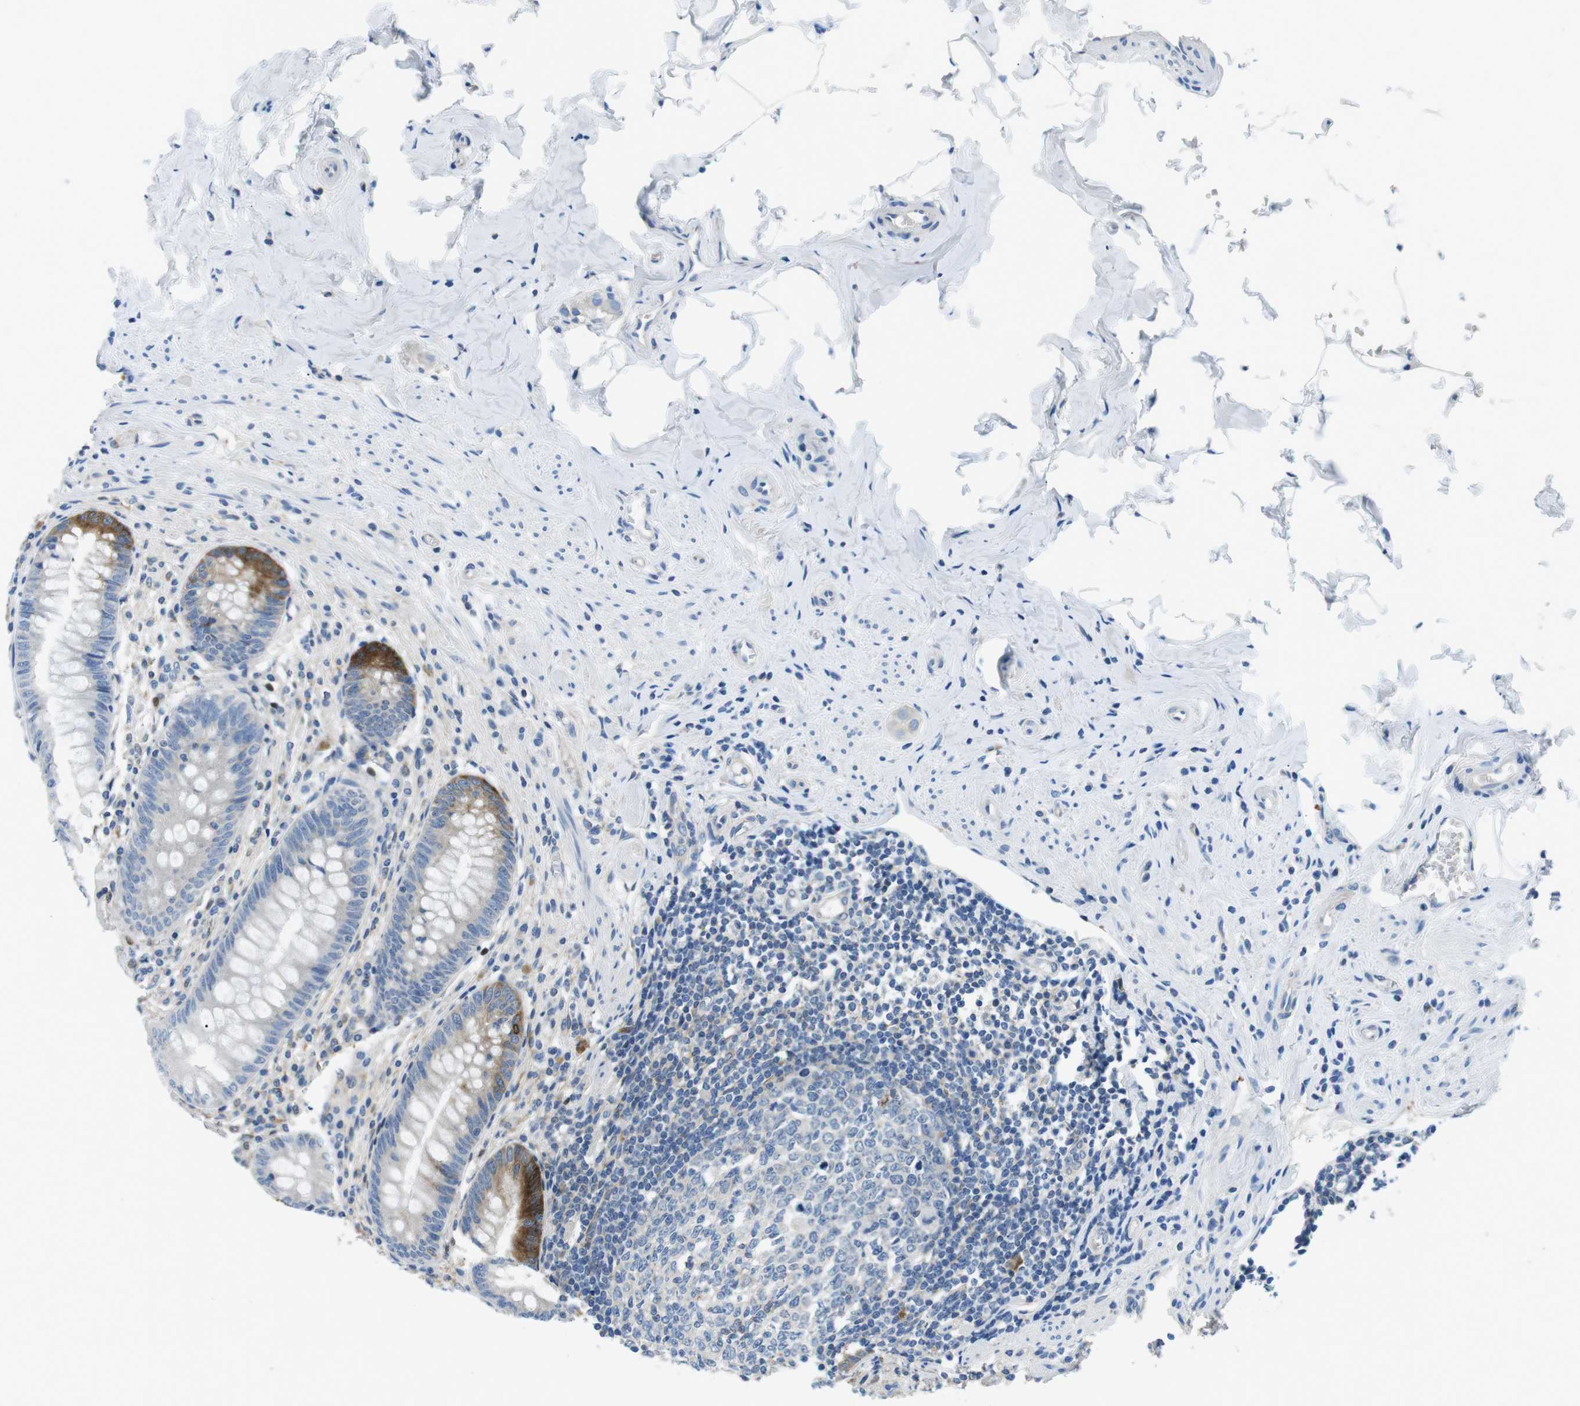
{"staining": {"intensity": "strong", "quantity": "<25%", "location": "cytoplasmic/membranous"}, "tissue": "appendix", "cell_type": "Glandular cells", "image_type": "normal", "snomed": [{"axis": "morphology", "description": "Normal tissue, NOS"}, {"axis": "topography", "description": "Appendix"}], "caption": "Strong cytoplasmic/membranous staining for a protein is identified in about <25% of glandular cells of unremarkable appendix using immunohistochemistry.", "gene": "PHLDA1", "patient": {"sex": "male", "age": 56}}